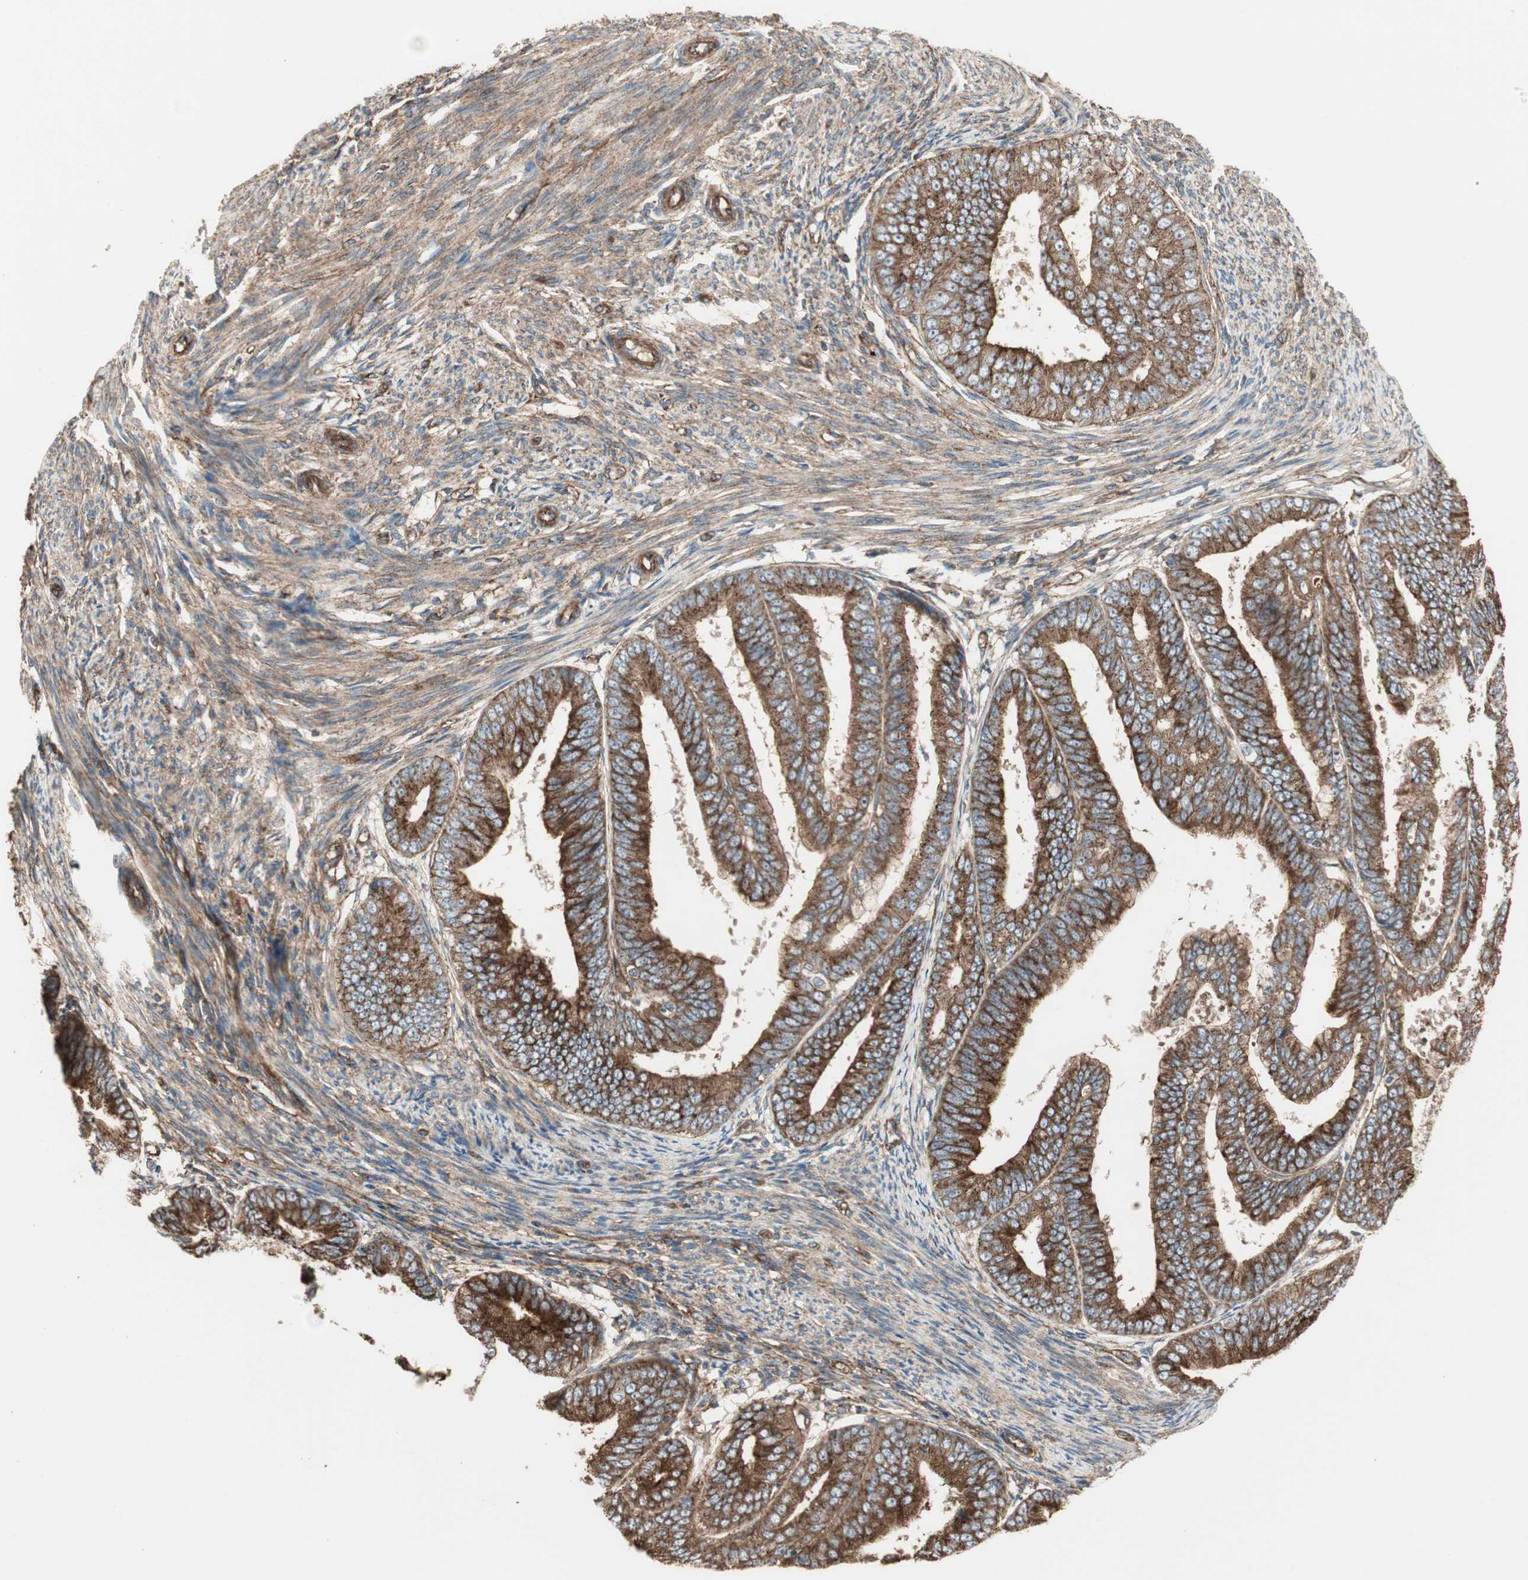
{"staining": {"intensity": "strong", "quantity": ">75%", "location": "cytoplasmic/membranous"}, "tissue": "endometrial cancer", "cell_type": "Tumor cells", "image_type": "cancer", "snomed": [{"axis": "morphology", "description": "Adenocarcinoma, NOS"}, {"axis": "topography", "description": "Endometrium"}], "caption": "Immunohistochemical staining of human adenocarcinoma (endometrial) reveals strong cytoplasmic/membranous protein staining in about >75% of tumor cells.", "gene": "H6PD", "patient": {"sex": "female", "age": 63}}